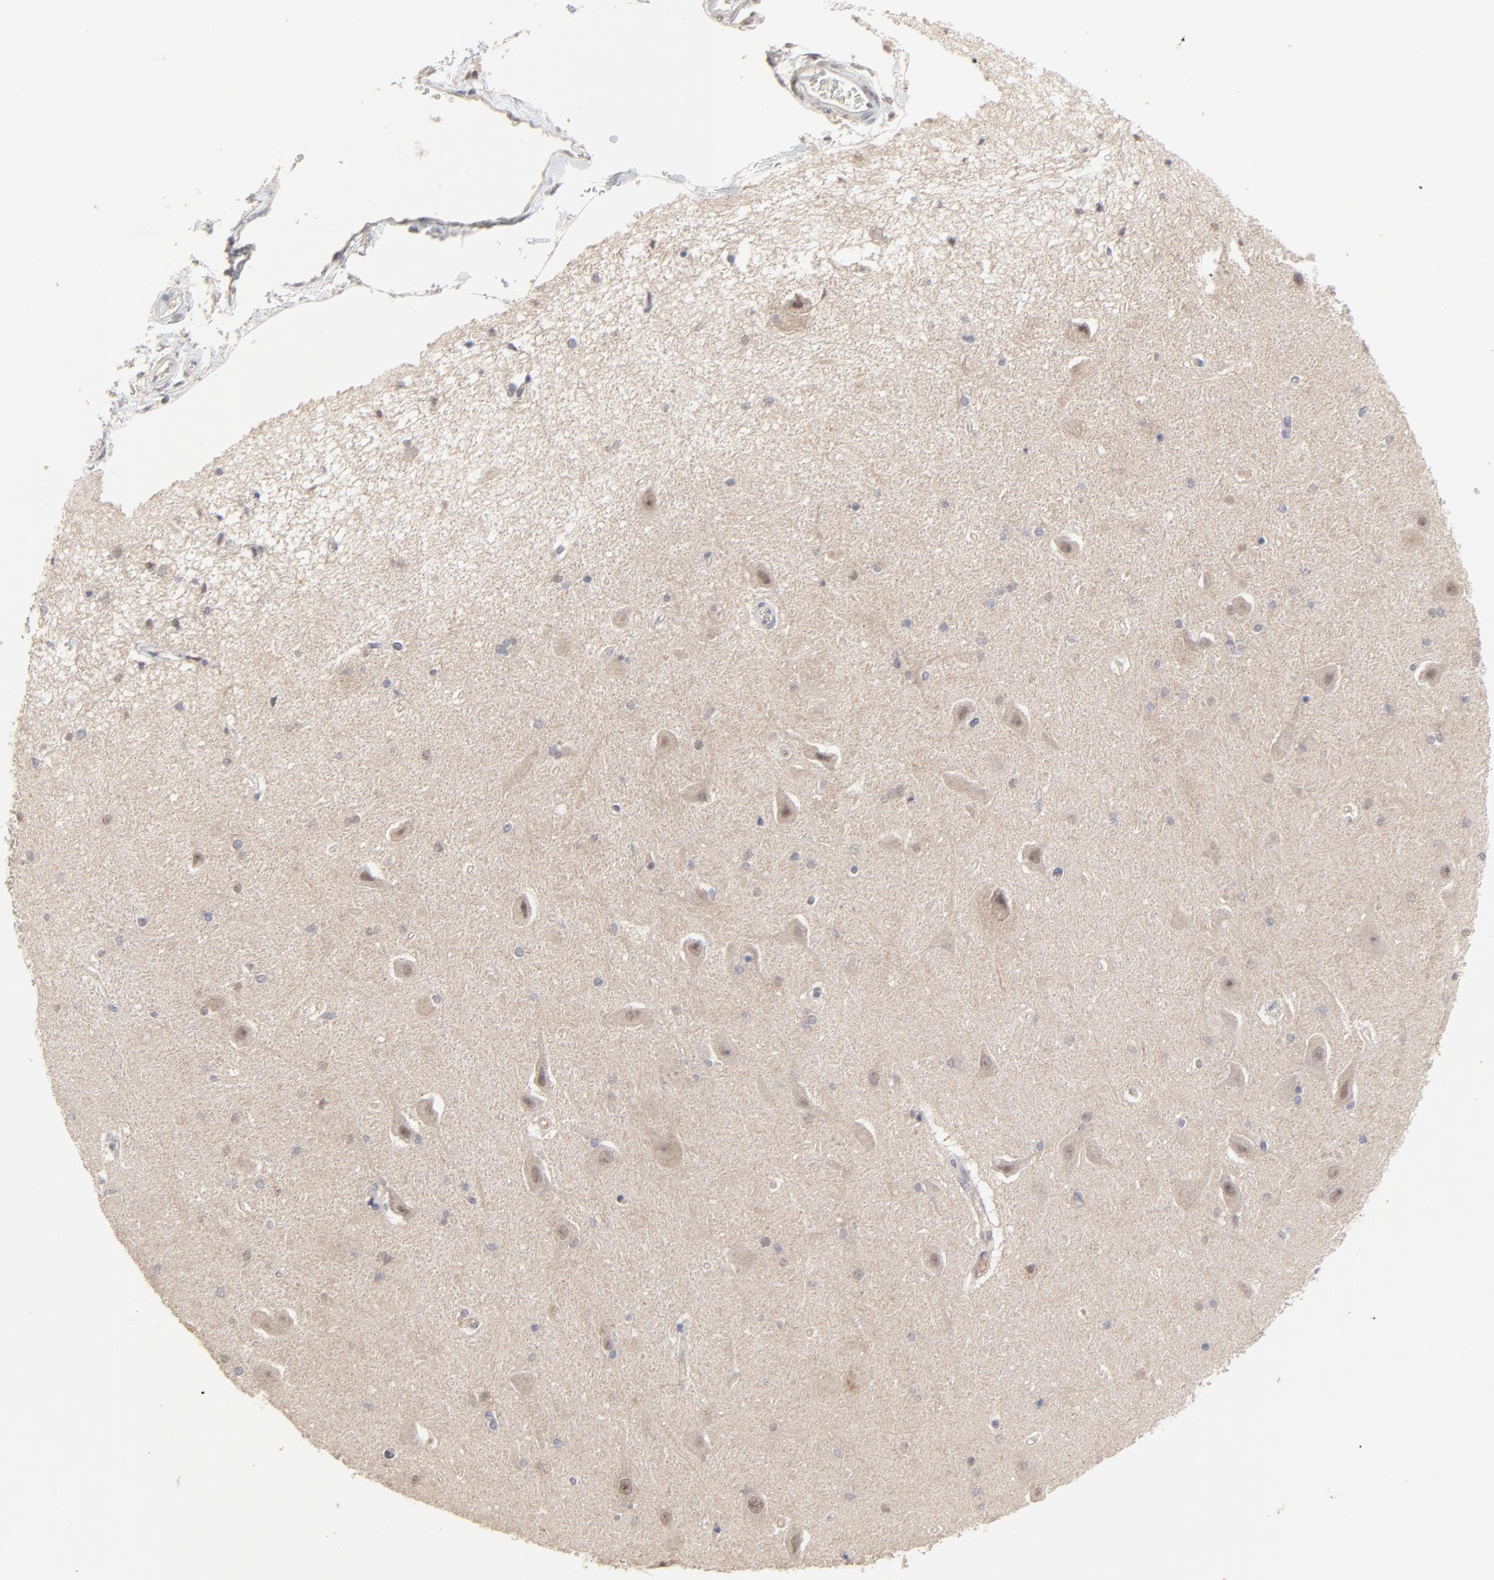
{"staining": {"intensity": "negative", "quantity": "none", "location": "none"}, "tissue": "hippocampus", "cell_type": "Glial cells", "image_type": "normal", "snomed": [{"axis": "morphology", "description": "Normal tissue, NOS"}, {"axis": "topography", "description": "Hippocampus"}], "caption": "Immunohistochemistry image of benign hippocampus stained for a protein (brown), which exhibits no expression in glial cells. (Immunohistochemistry (ihc), brightfield microscopy, high magnification).", "gene": "FAM199X", "patient": {"sex": "female", "age": 54}}